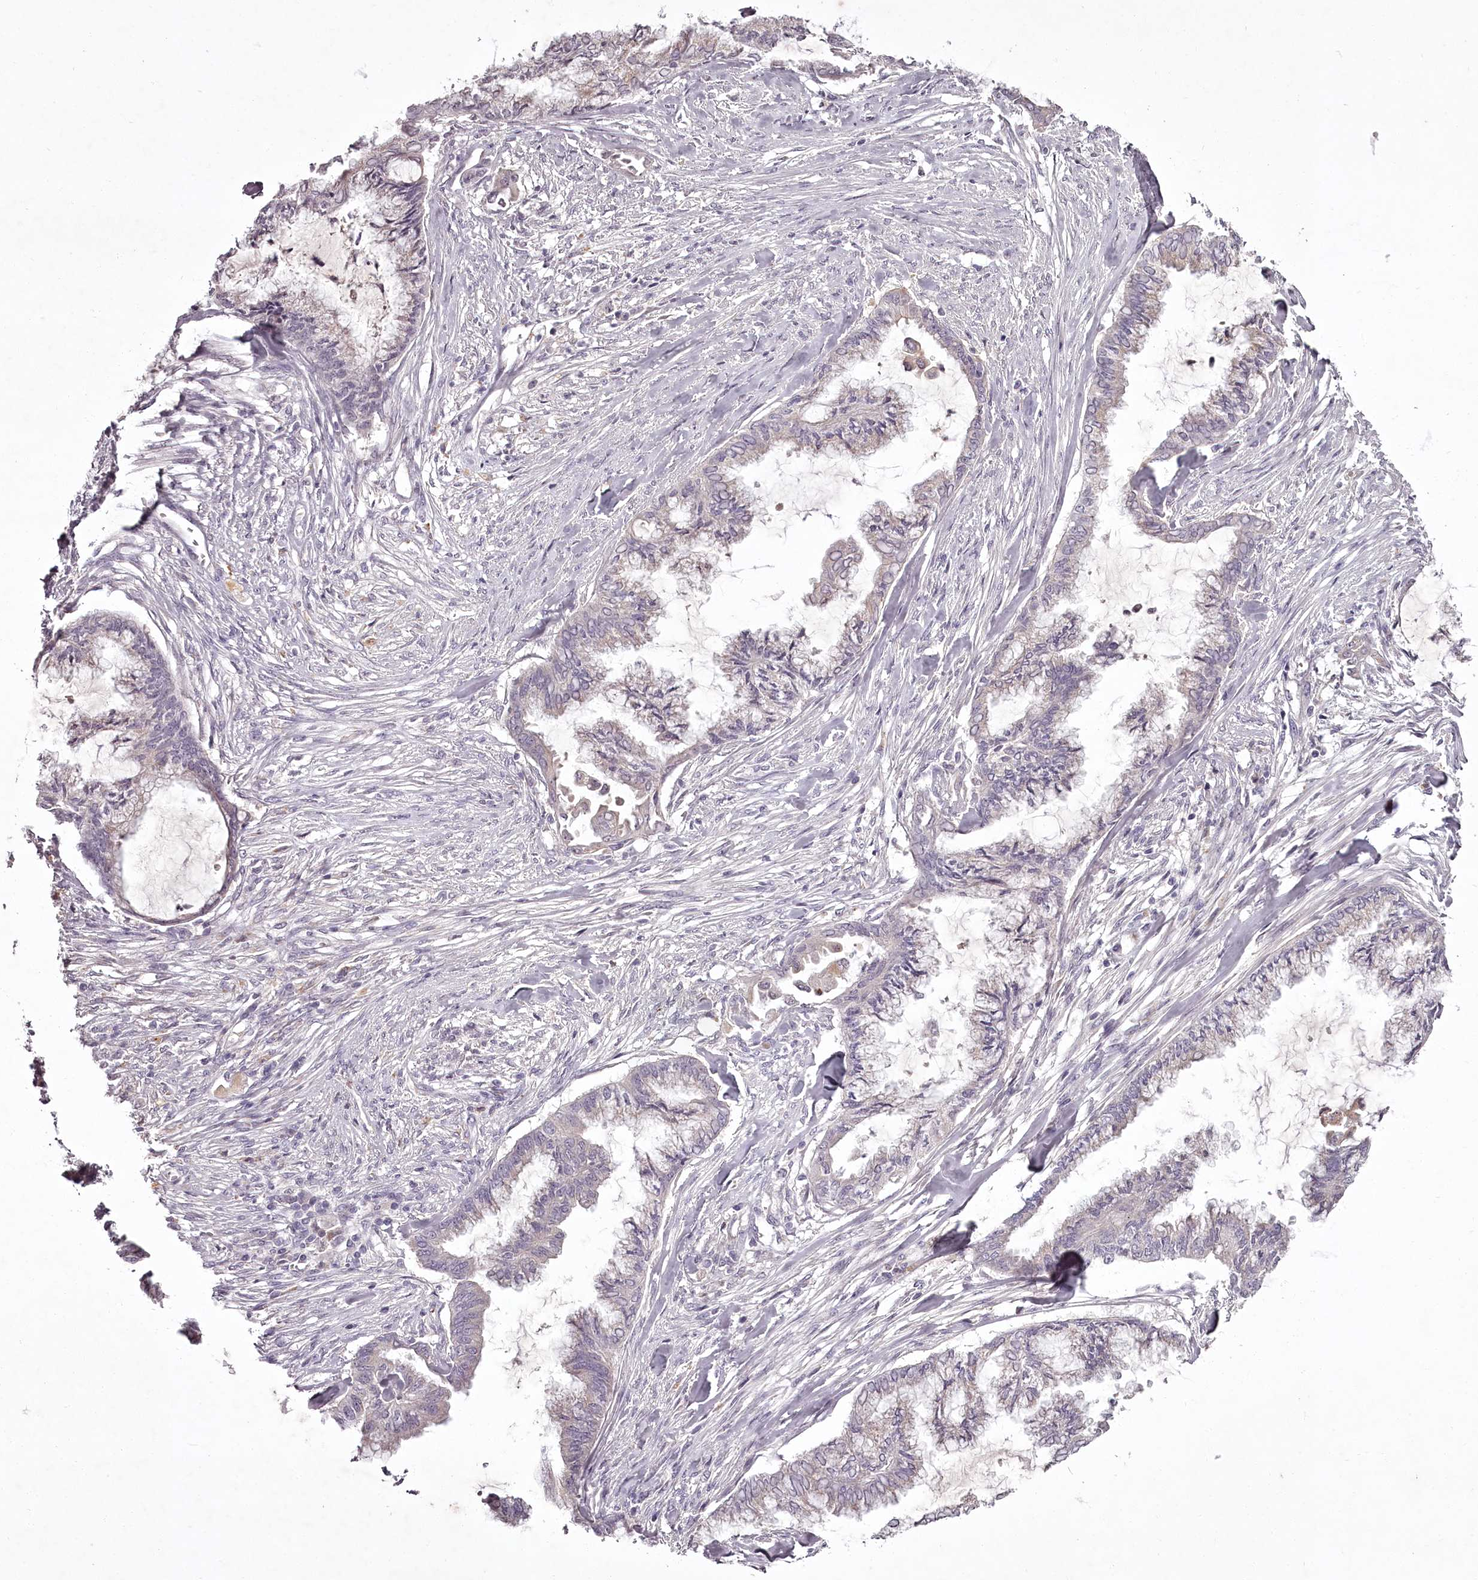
{"staining": {"intensity": "negative", "quantity": "none", "location": "none"}, "tissue": "endometrial cancer", "cell_type": "Tumor cells", "image_type": "cancer", "snomed": [{"axis": "morphology", "description": "Adenocarcinoma, NOS"}, {"axis": "topography", "description": "Endometrium"}], "caption": "Immunohistochemistry (IHC) histopathology image of endometrial adenocarcinoma stained for a protein (brown), which displays no positivity in tumor cells.", "gene": "RBMXL2", "patient": {"sex": "female", "age": 86}}